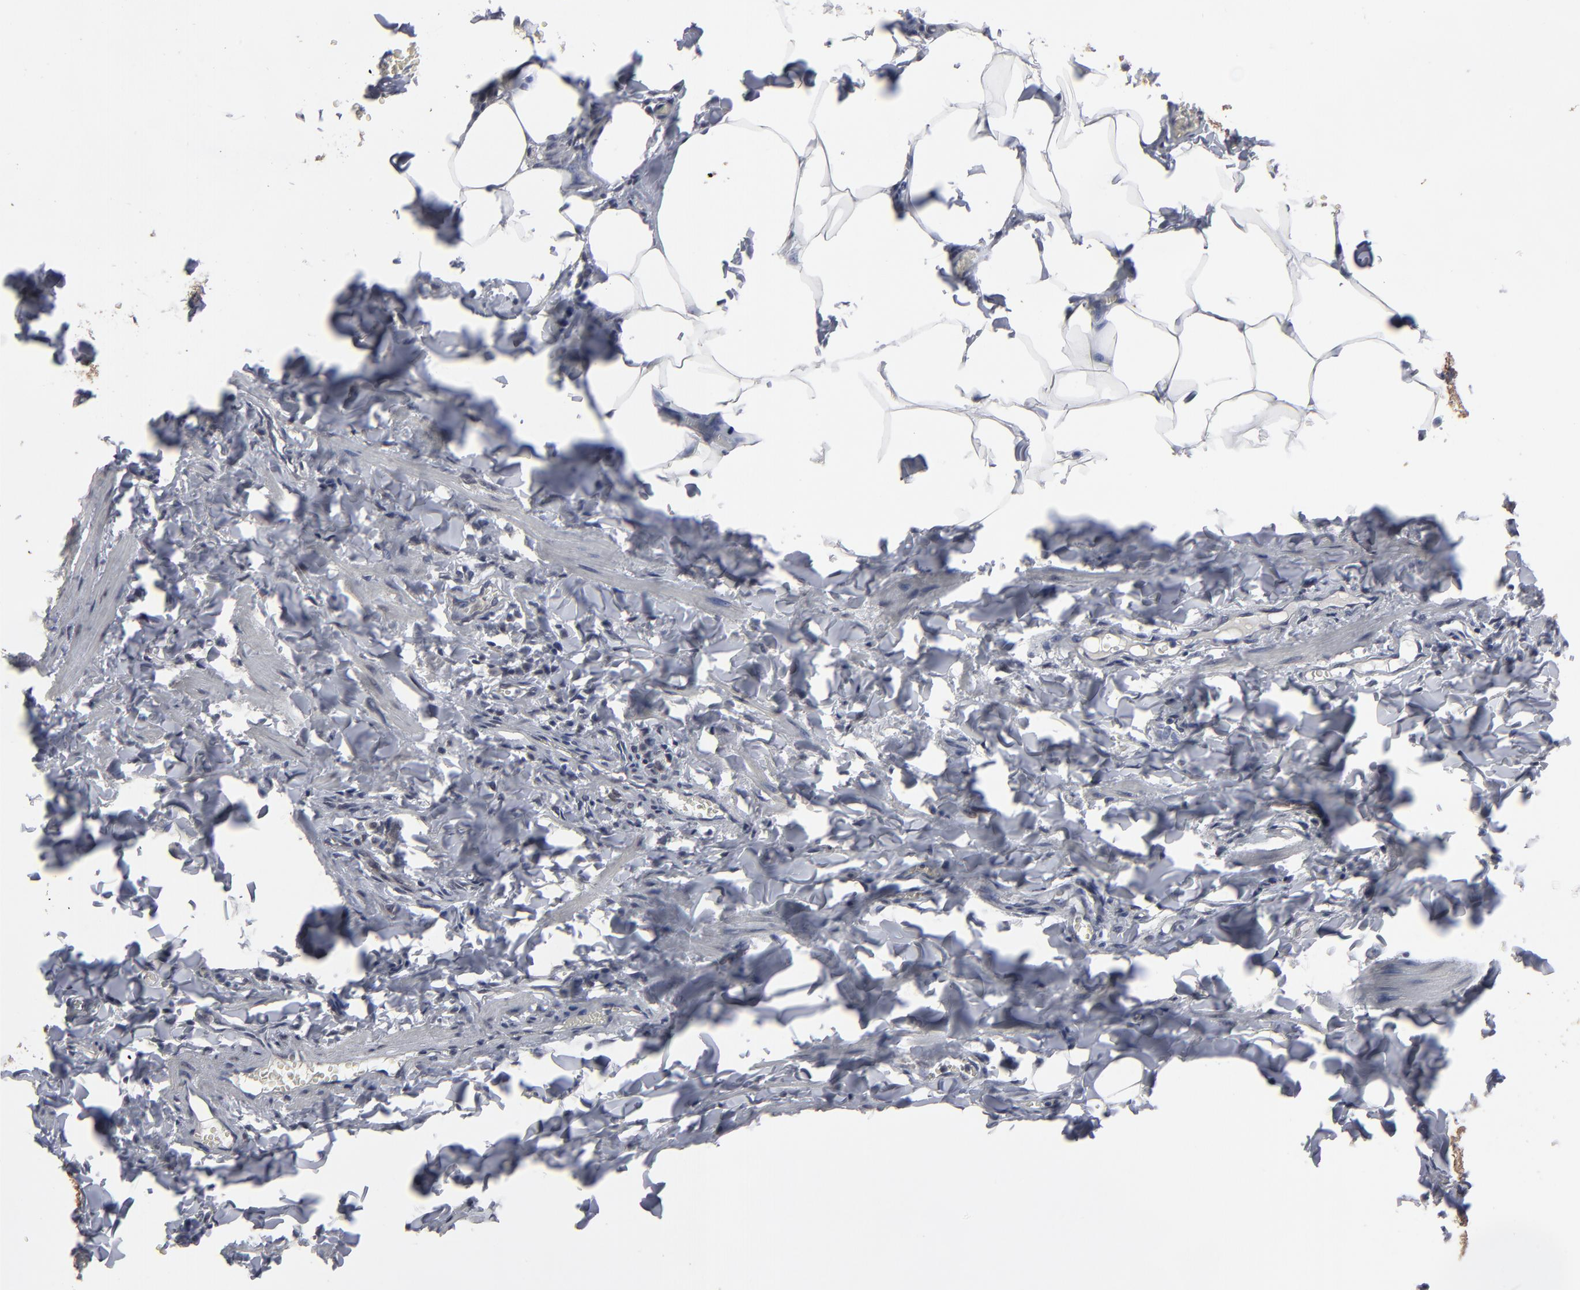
{"staining": {"intensity": "moderate", "quantity": "<25%", "location": "cytoplasmic/membranous"}, "tissue": "adipose tissue", "cell_type": "Adipocytes", "image_type": "normal", "snomed": [{"axis": "morphology", "description": "Normal tissue, NOS"}, {"axis": "topography", "description": "Vascular tissue"}], "caption": "This micrograph exhibits immunohistochemistry staining of benign adipose tissue, with low moderate cytoplasmic/membranous positivity in about <25% of adipocytes.", "gene": "SLC22A17", "patient": {"sex": "male", "age": 41}}